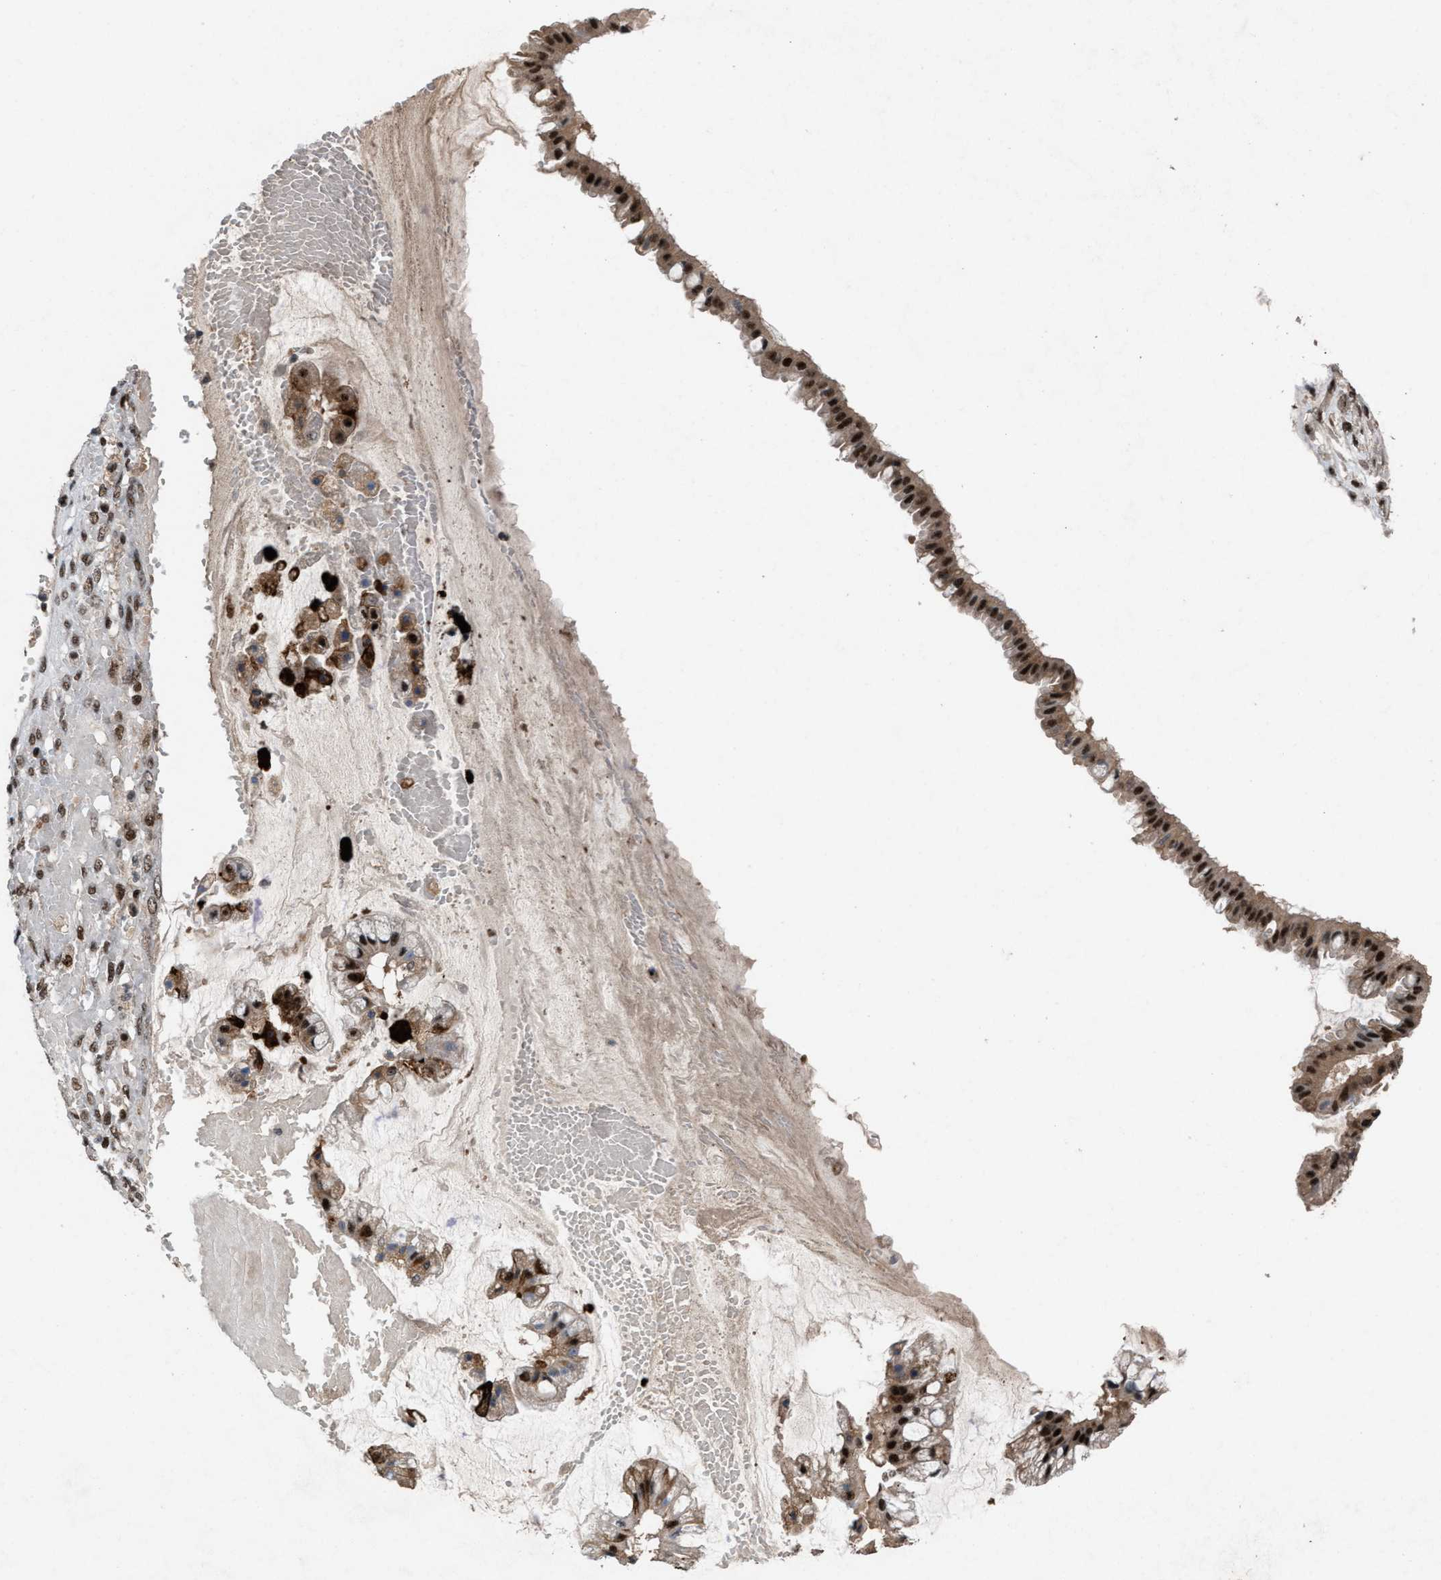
{"staining": {"intensity": "strong", "quantity": ">75%", "location": "nuclear"}, "tissue": "ovarian cancer", "cell_type": "Tumor cells", "image_type": "cancer", "snomed": [{"axis": "morphology", "description": "Cystadenocarcinoma, mucinous, NOS"}, {"axis": "topography", "description": "Ovary"}], "caption": "Immunohistochemistry image of neoplastic tissue: ovarian mucinous cystadenocarcinoma stained using IHC demonstrates high levels of strong protein expression localized specifically in the nuclear of tumor cells, appearing as a nuclear brown color.", "gene": "PRPF4", "patient": {"sex": "female", "age": 73}}